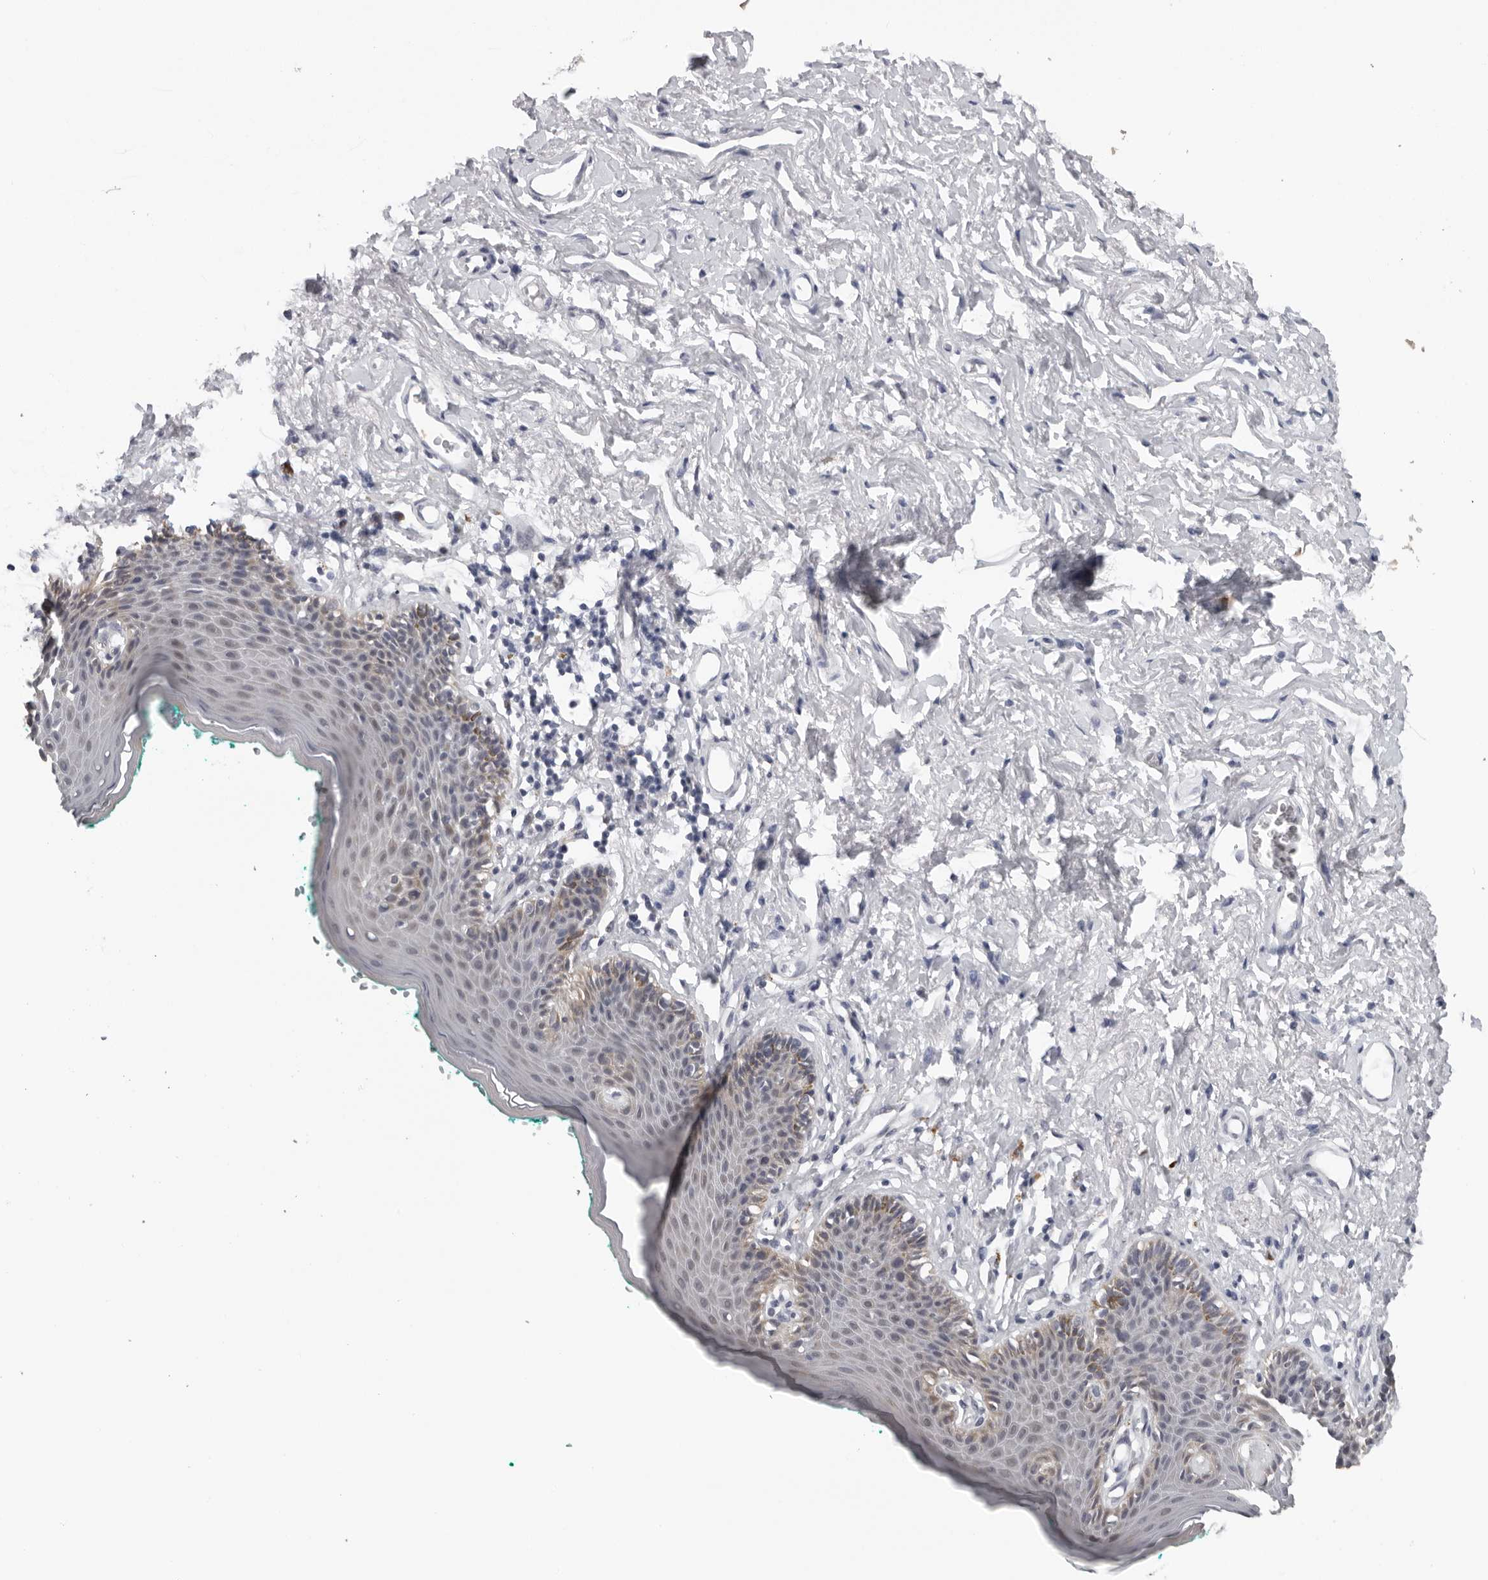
{"staining": {"intensity": "moderate", "quantity": "25%-75%", "location": "cytoplasmic/membranous"}, "tissue": "skin", "cell_type": "Epidermal cells", "image_type": "normal", "snomed": [{"axis": "morphology", "description": "Normal tissue, NOS"}, {"axis": "topography", "description": "Vulva"}], "caption": "The immunohistochemical stain highlights moderate cytoplasmic/membranous expression in epidermal cells of unremarkable skin. (brown staining indicates protein expression, while blue staining denotes nuclei).", "gene": "CPT2", "patient": {"sex": "female", "age": 66}}